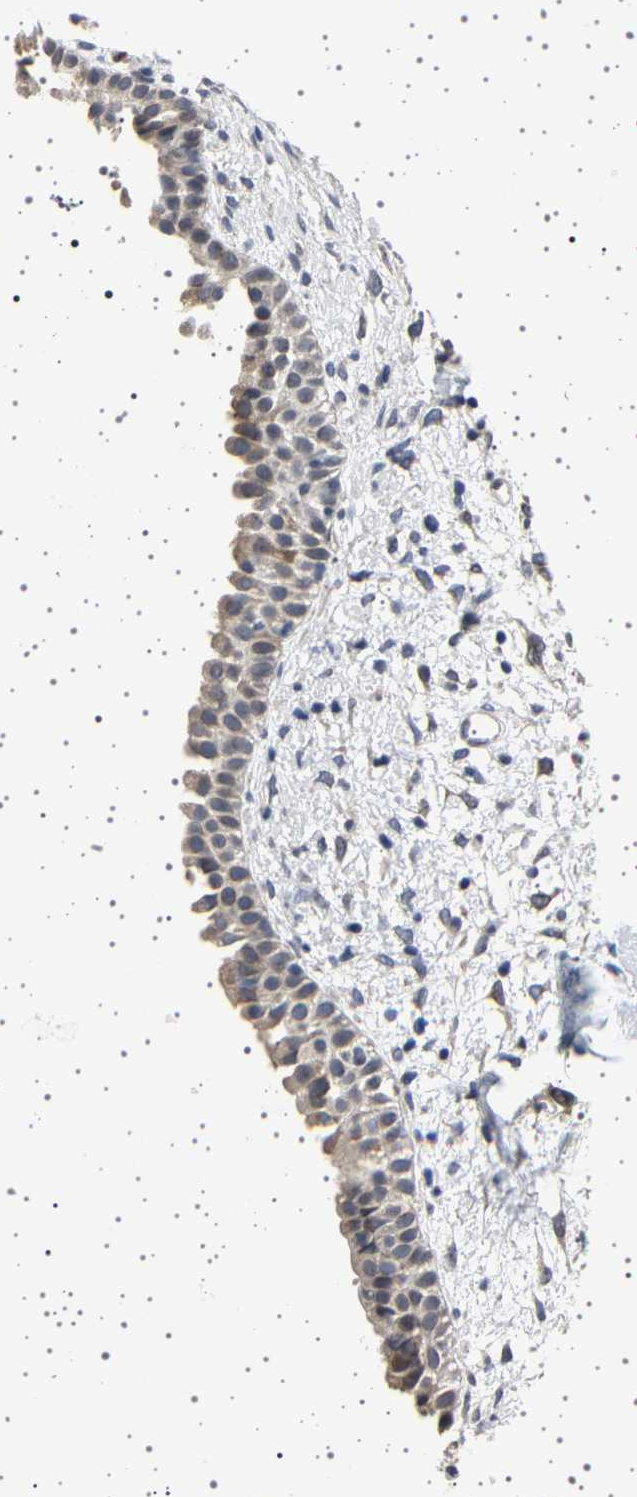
{"staining": {"intensity": "weak", "quantity": "25%-75%", "location": "cytoplasmic/membranous"}, "tissue": "nasopharynx", "cell_type": "Respiratory epithelial cells", "image_type": "normal", "snomed": [{"axis": "morphology", "description": "Normal tissue, NOS"}, {"axis": "topography", "description": "Nasopharynx"}], "caption": "A brown stain highlights weak cytoplasmic/membranous positivity of a protein in respiratory epithelial cells of unremarkable nasopharynx. (brown staining indicates protein expression, while blue staining denotes nuclei).", "gene": "IL10RB", "patient": {"sex": "male", "age": 22}}